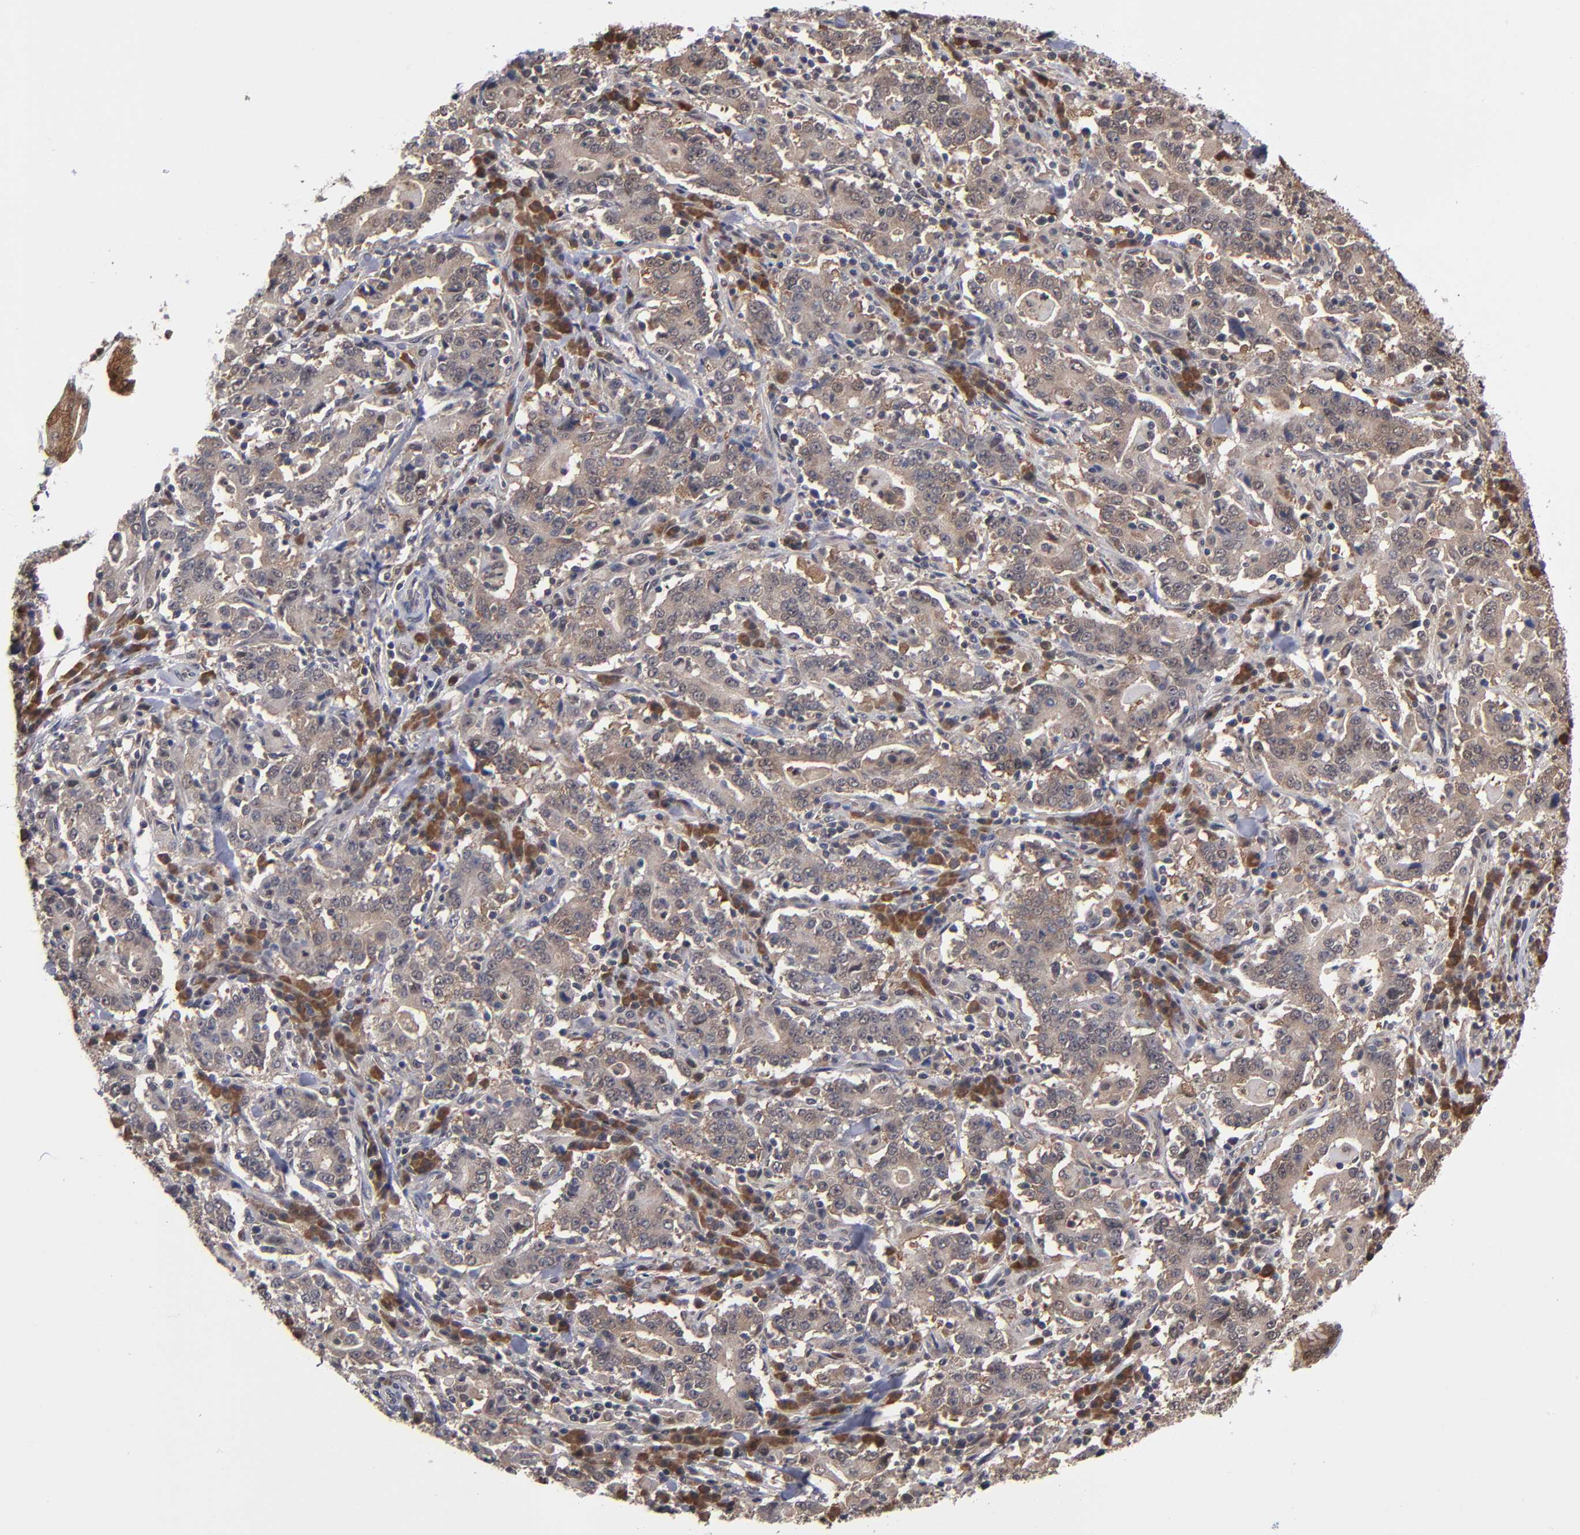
{"staining": {"intensity": "moderate", "quantity": ">75%", "location": "cytoplasmic/membranous"}, "tissue": "stomach cancer", "cell_type": "Tumor cells", "image_type": "cancer", "snomed": [{"axis": "morphology", "description": "Normal tissue, NOS"}, {"axis": "morphology", "description": "Adenocarcinoma, NOS"}, {"axis": "topography", "description": "Stomach, upper"}, {"axis": "topography", "description": "Stomach"}], "caption": "Stomach cancer stained for a protein (brown) exhibits moderate cytoplasmic/membranous positive positivity in about >75% of tumor cells.", "gene": "ALG13", "patient": {"sex": "male", "age": 59}}